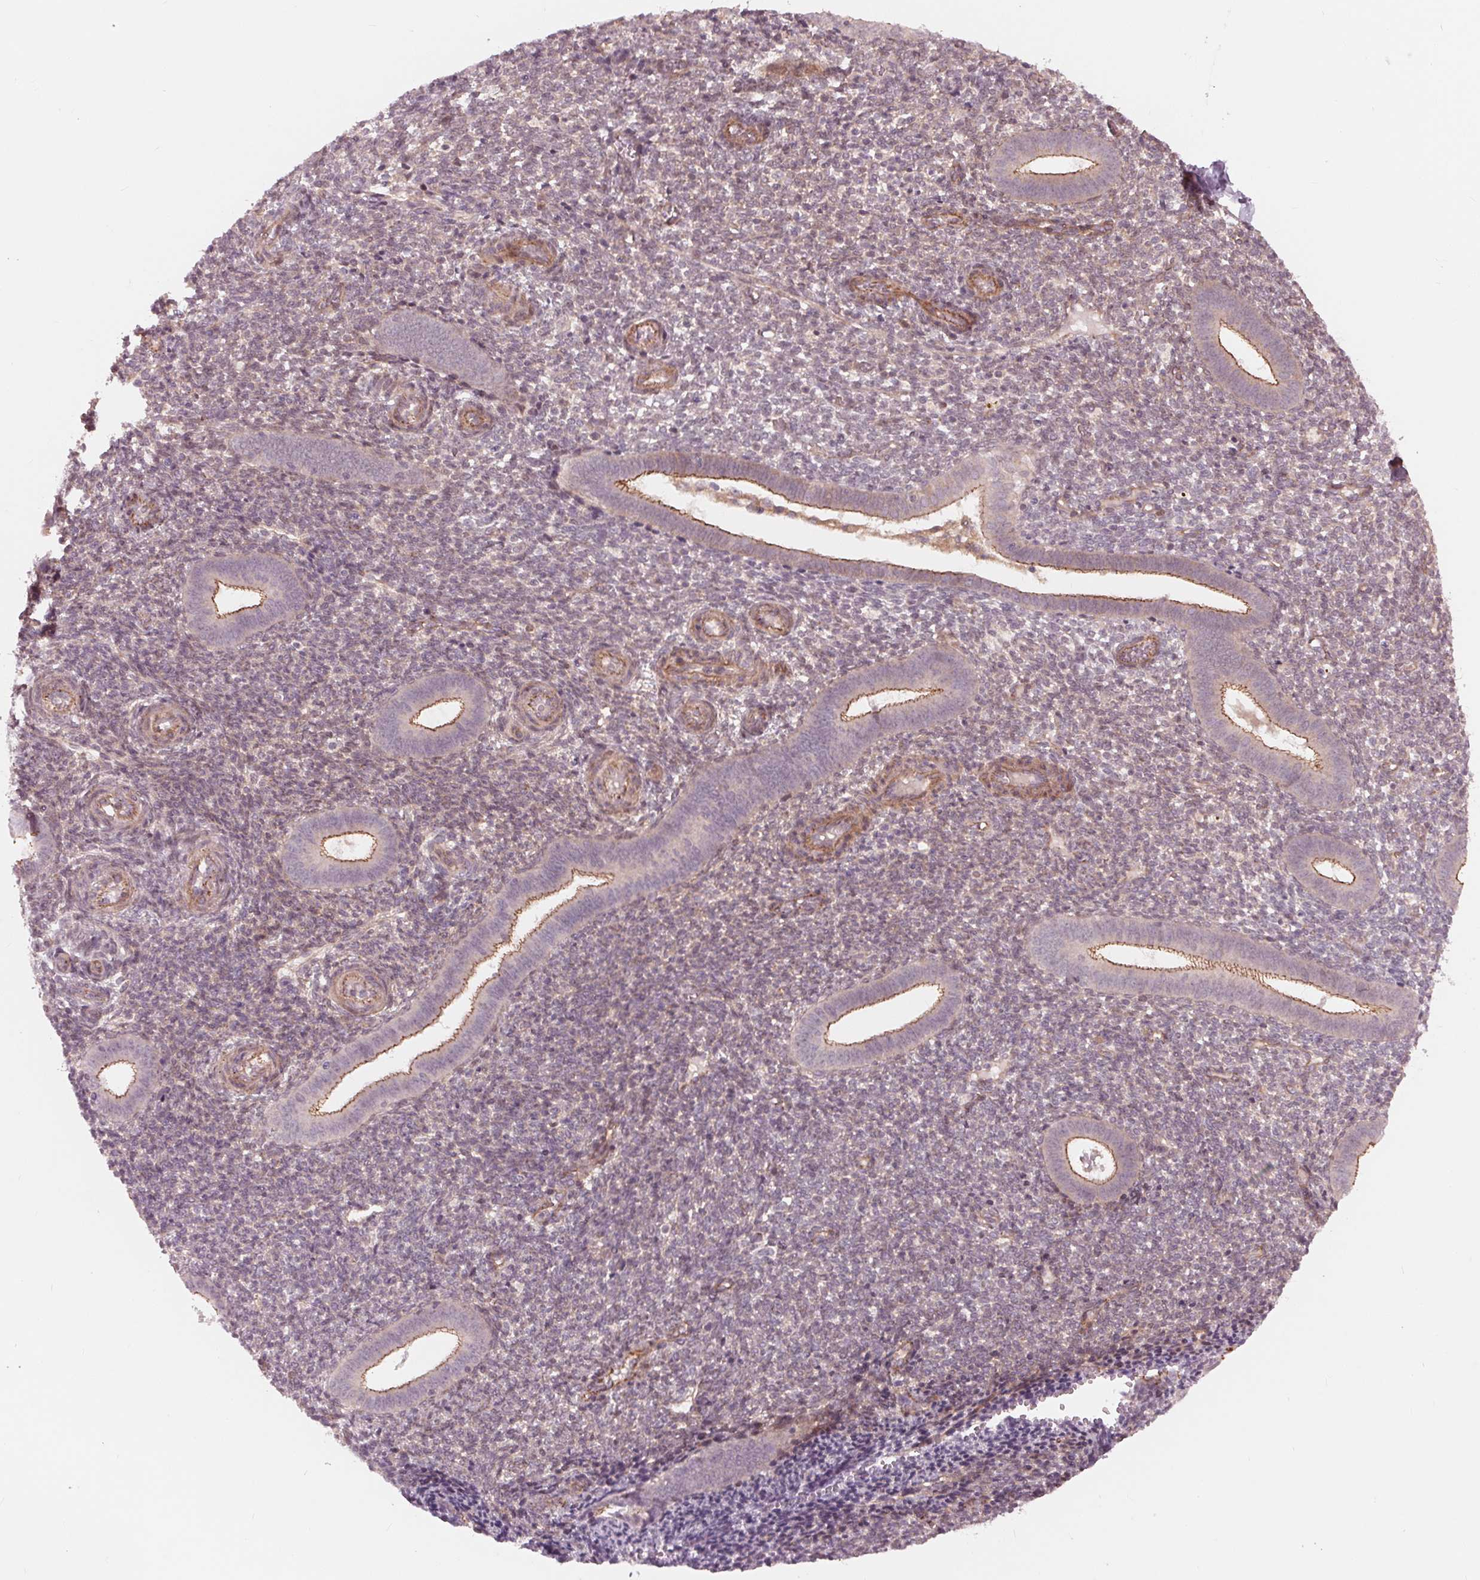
{"staining": {"intensity": "negative", "quantity": "none", "location": "none"}, "tissue": "endometrium", "cell_type": "Cells in endometrial stroma", "image_type": "normal", "snomed": [{"axis": "morphology", "description": "Normal tissue, NOS"}, {"axis": "topography", "description": "Endometrium"}], "caption": "IHC image of unremarkable endometrium stained for a protein (brown), which exhibits no staining in cells in endometrial stroma.", "gene": "TXNIP", "patient": {"sex": "female", "age": 25}}